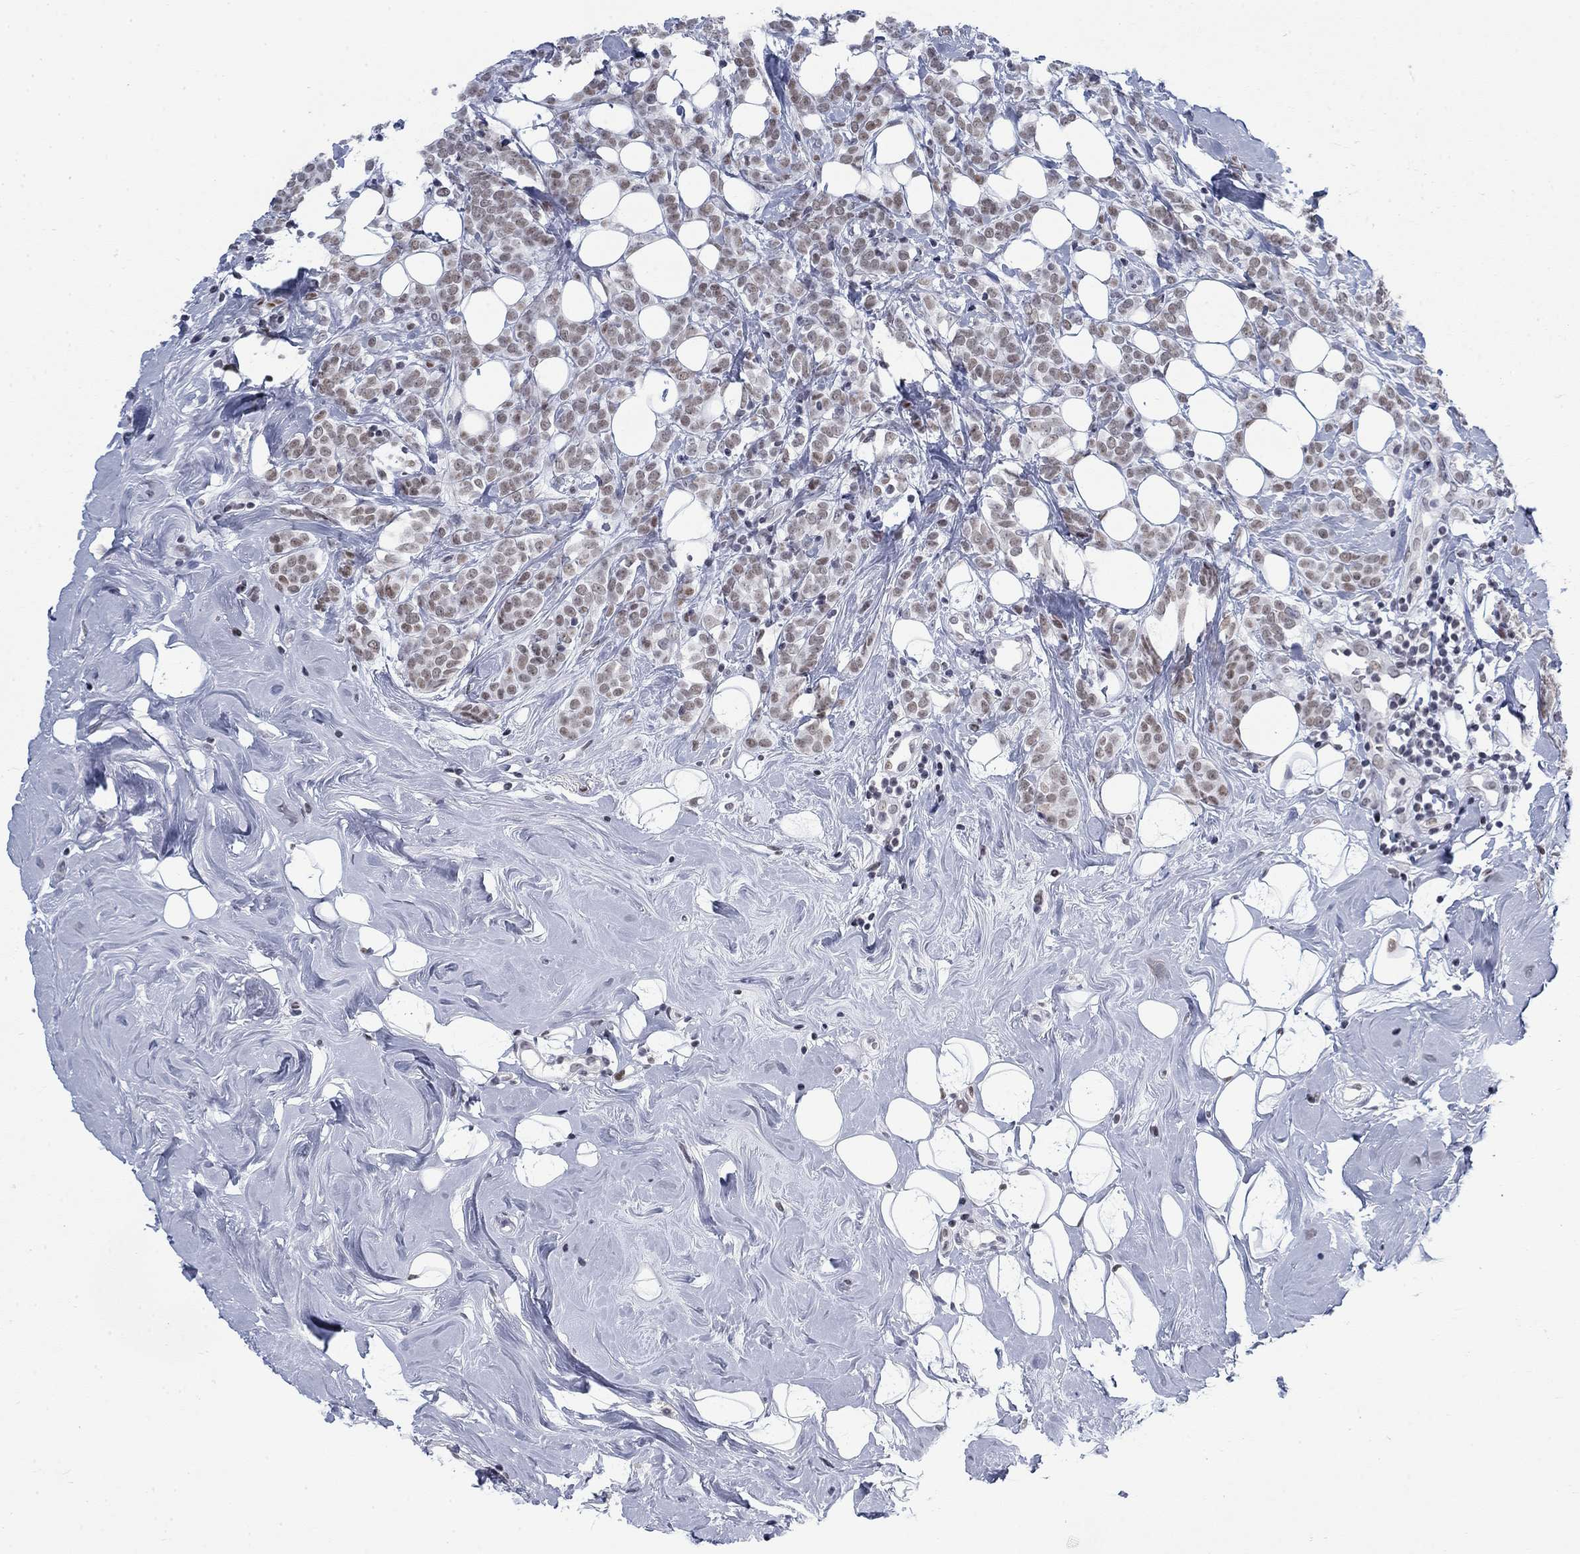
{"staining": {"intensity": "weak", "quantity": "25%-75%", "location": "nuclear"}, "tissue": "breast cancer", "cell_type": "Tumor cells", "image_type": "cancer", "snomed": [{"axis": "morphology", "description": "Lobular carcinoma"}, {"axis": "topography", "description": "Breast"}], "caption": "Immunohistochemistry histopathology image of neoplastic tissue: breast cancer stained using immunohistochemistry displays low levels of weak protein expression localized specifically in the nuclear of tumor cells, appearing as a nuclear brown color.", "gene": "NPAS3", "patient": {"sex": "female", "age": 49}}